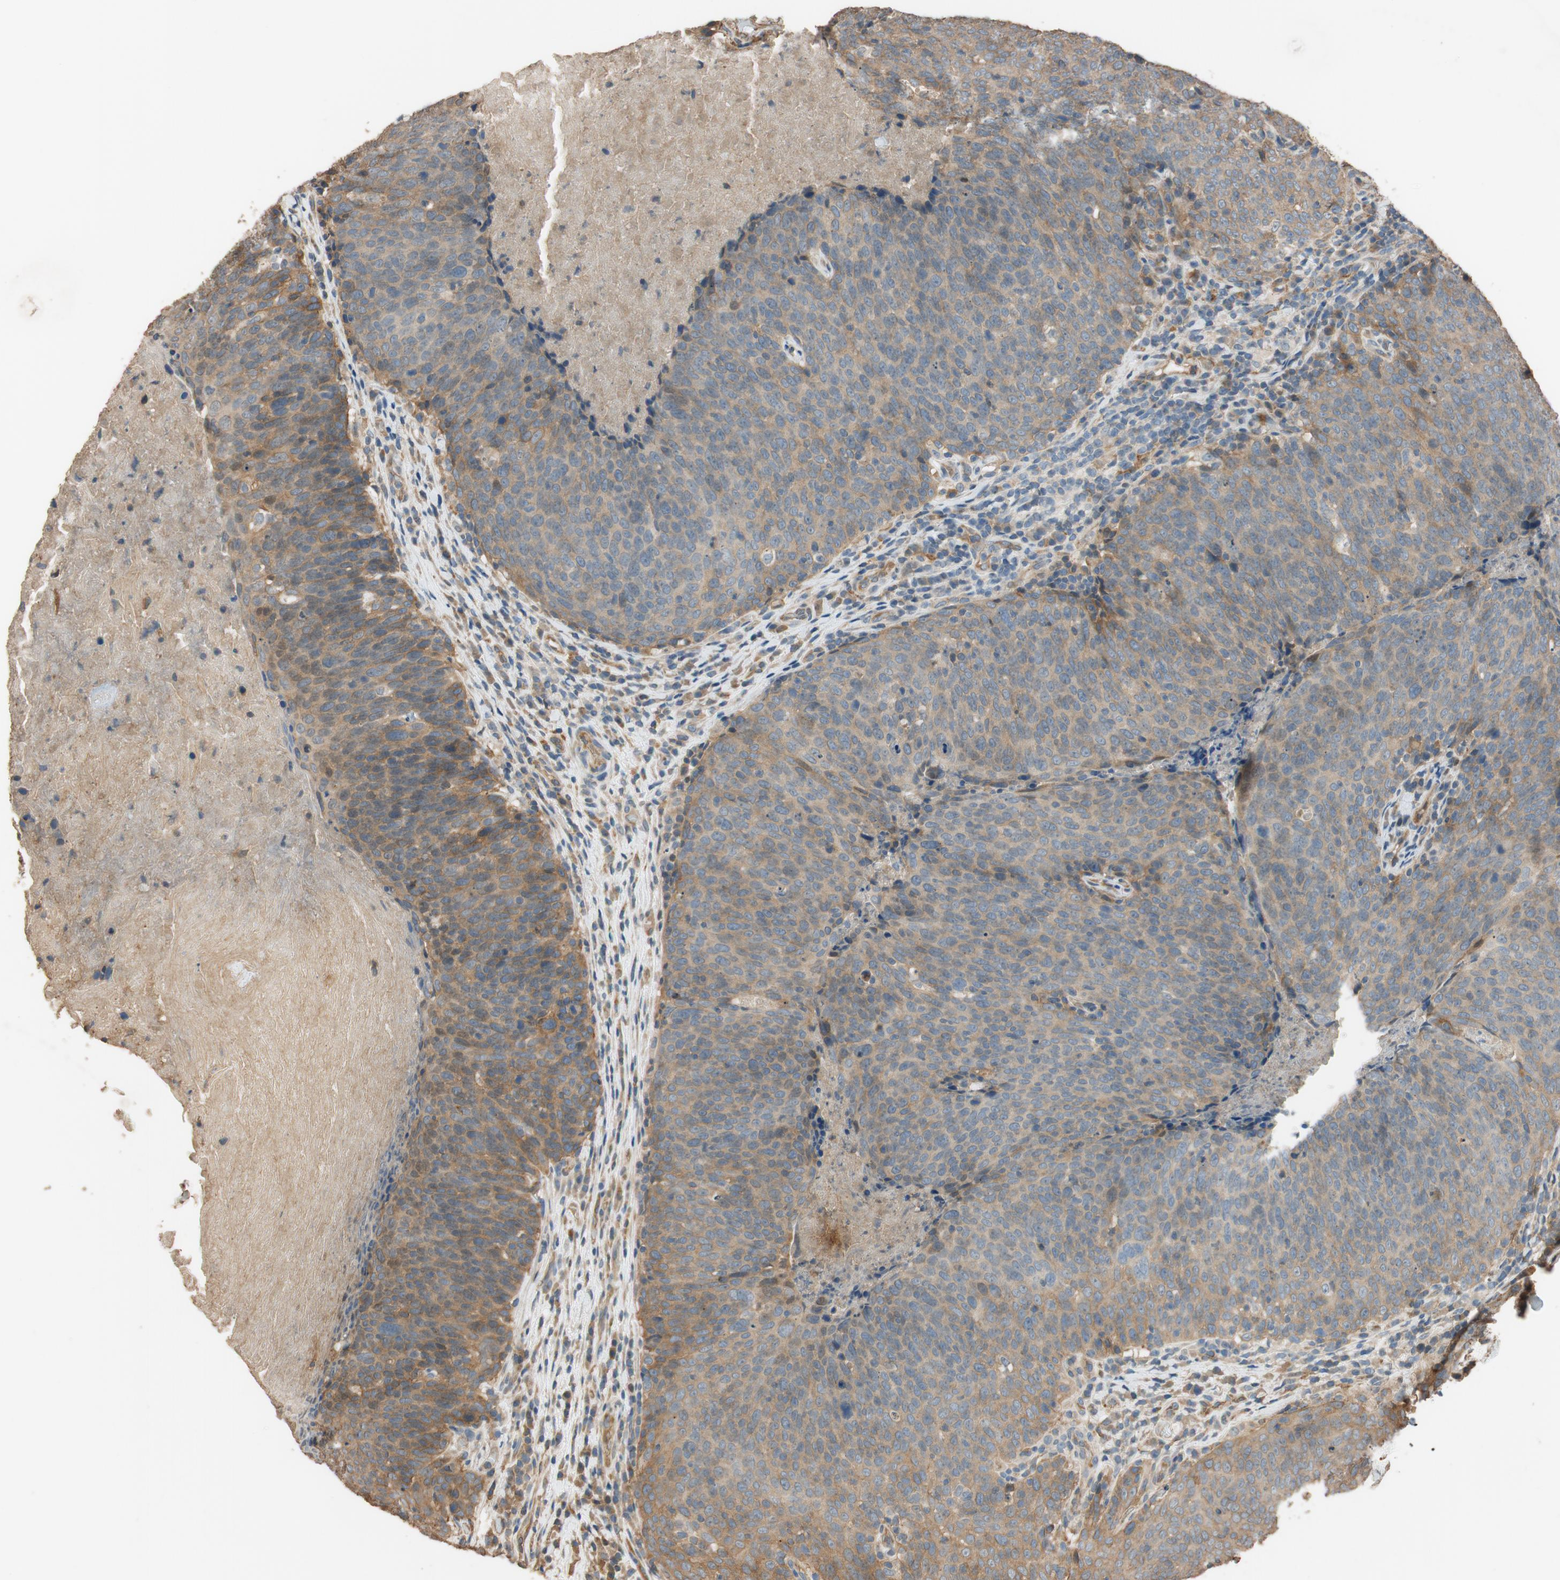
{"staining": {"intensity": "weak", "quantity": ">75%", "location": "cytoplasmic/membranous"}, "tissue": "head and neck cancer", "cell_type": "Tumor cells", "image_type": "cancer", "snomed": [{"axis": "morphology", "description": "Squamous cell carcinoma, NOS"}, {"axis": "morphology", "description": "Squamous cell carcinoma, metastatic, NOS"}, {"axis": "topography", "description": "Lymph node"}, {"axis": "topography", "description": "Head-Neck"}], "caption": "Human head and neck metastatic squamous cell carcinoma stained with a brown dye reveals weak cytoplasmic/membranous positive expression in approximately >75% of tumor cells.", "gene": "MST1R", "patient": {"sex": "male", "age": 62}}